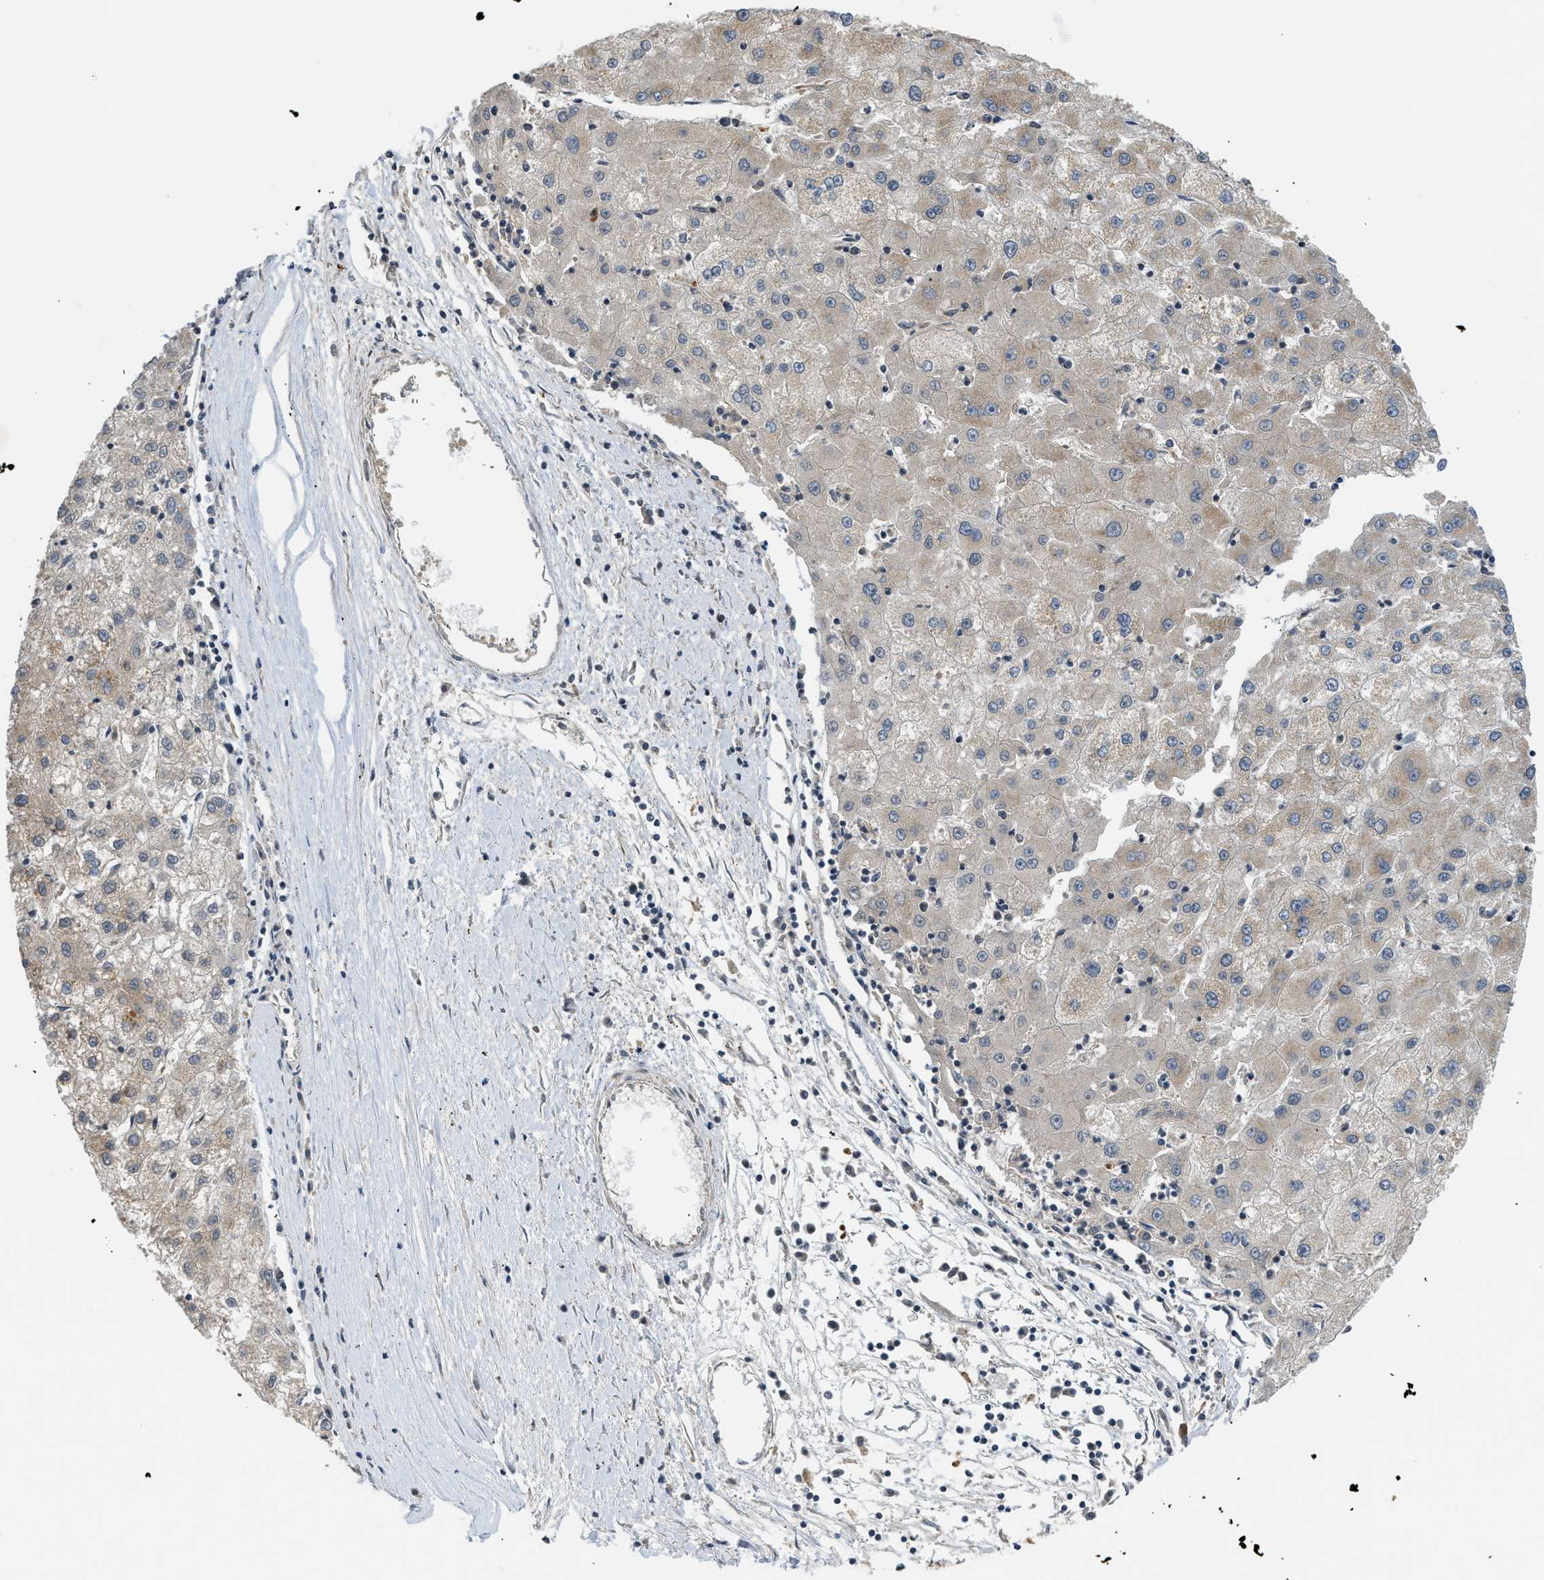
{"staining": {"intensity": "weak", "quantity": "25%-75%", "location": "cytoplasmic/membranous"}, "tissue": "liver cancer", "cell_type": "Tumor cells", "image_type": "cancer", "snomed": [{"axis": "morphology", "description": "Carcinoma, Hepatocellular, NOS"}, {"axis": "topography", "description": "Liver"}], "caption": "Immunohistochemical staining of human liver hepatocellular carcinoma exhibits low levels of weak cytoplasmic/membranous protein positivity in about 25%-75% of tumor cells.", "gene": "ADCY8", "patient": {"sex": "male", "age": 72}}